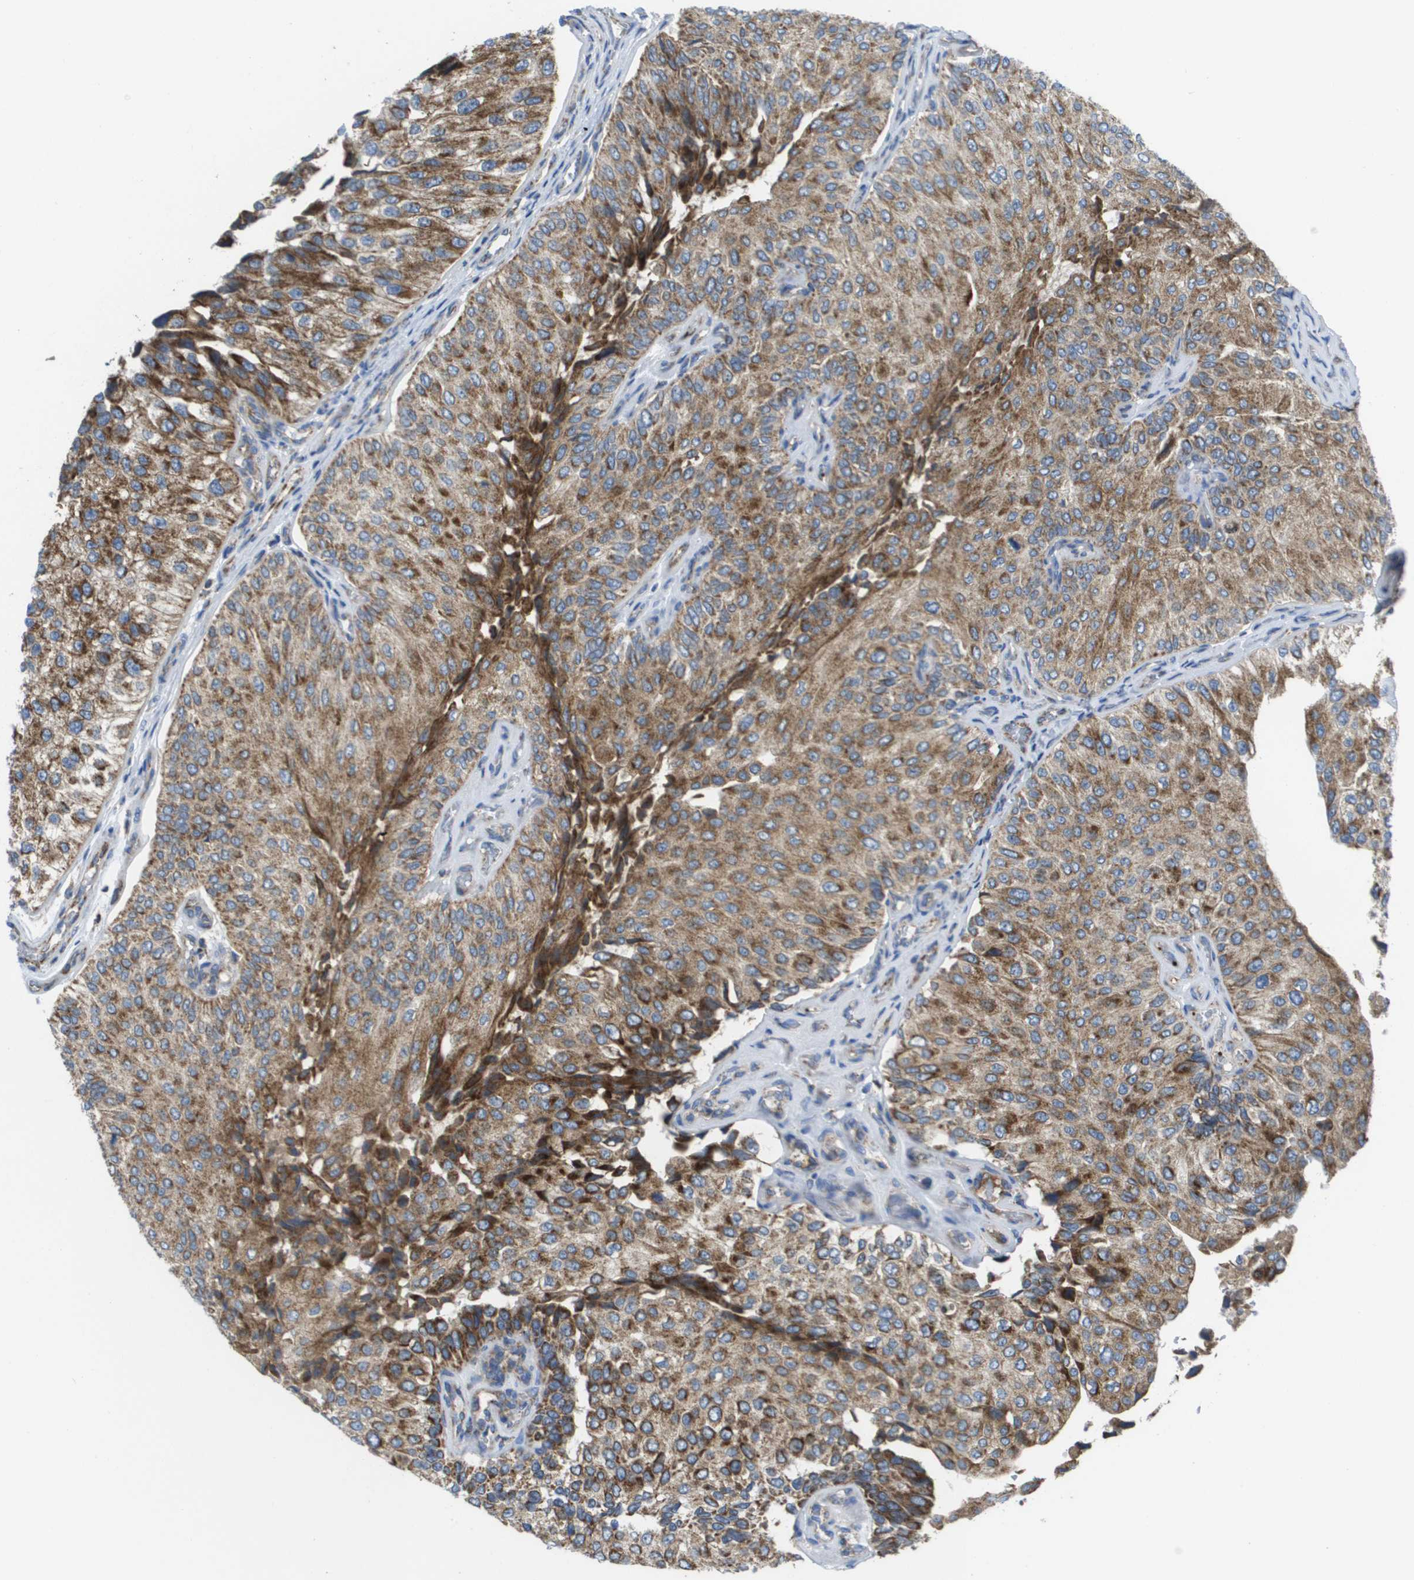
{"staining": {"intensity": "moderate", "quantity": ">75%", "location": "cytoplasmic/membranous"}, "tissue": "urothelial cancer", "cell_type": "Tumor cells", "image_type": "cancer", "snomed": [{"axis": "morphology", "description": "Urothelial carcinoma, High grade"}, {"axis": "topography", "description": "Kidney"}, {"axis": "topography", "description": "Urinary bladder"}], "caption": "Immunohistochemistry (DAB) staining of urothelial cancer demonstrates moderate cytoplasmic/membranous protein staining in approximately >75% of tumor cells.", "gene": "FIS1", "patient": {"sex": "male", "age": 77}}